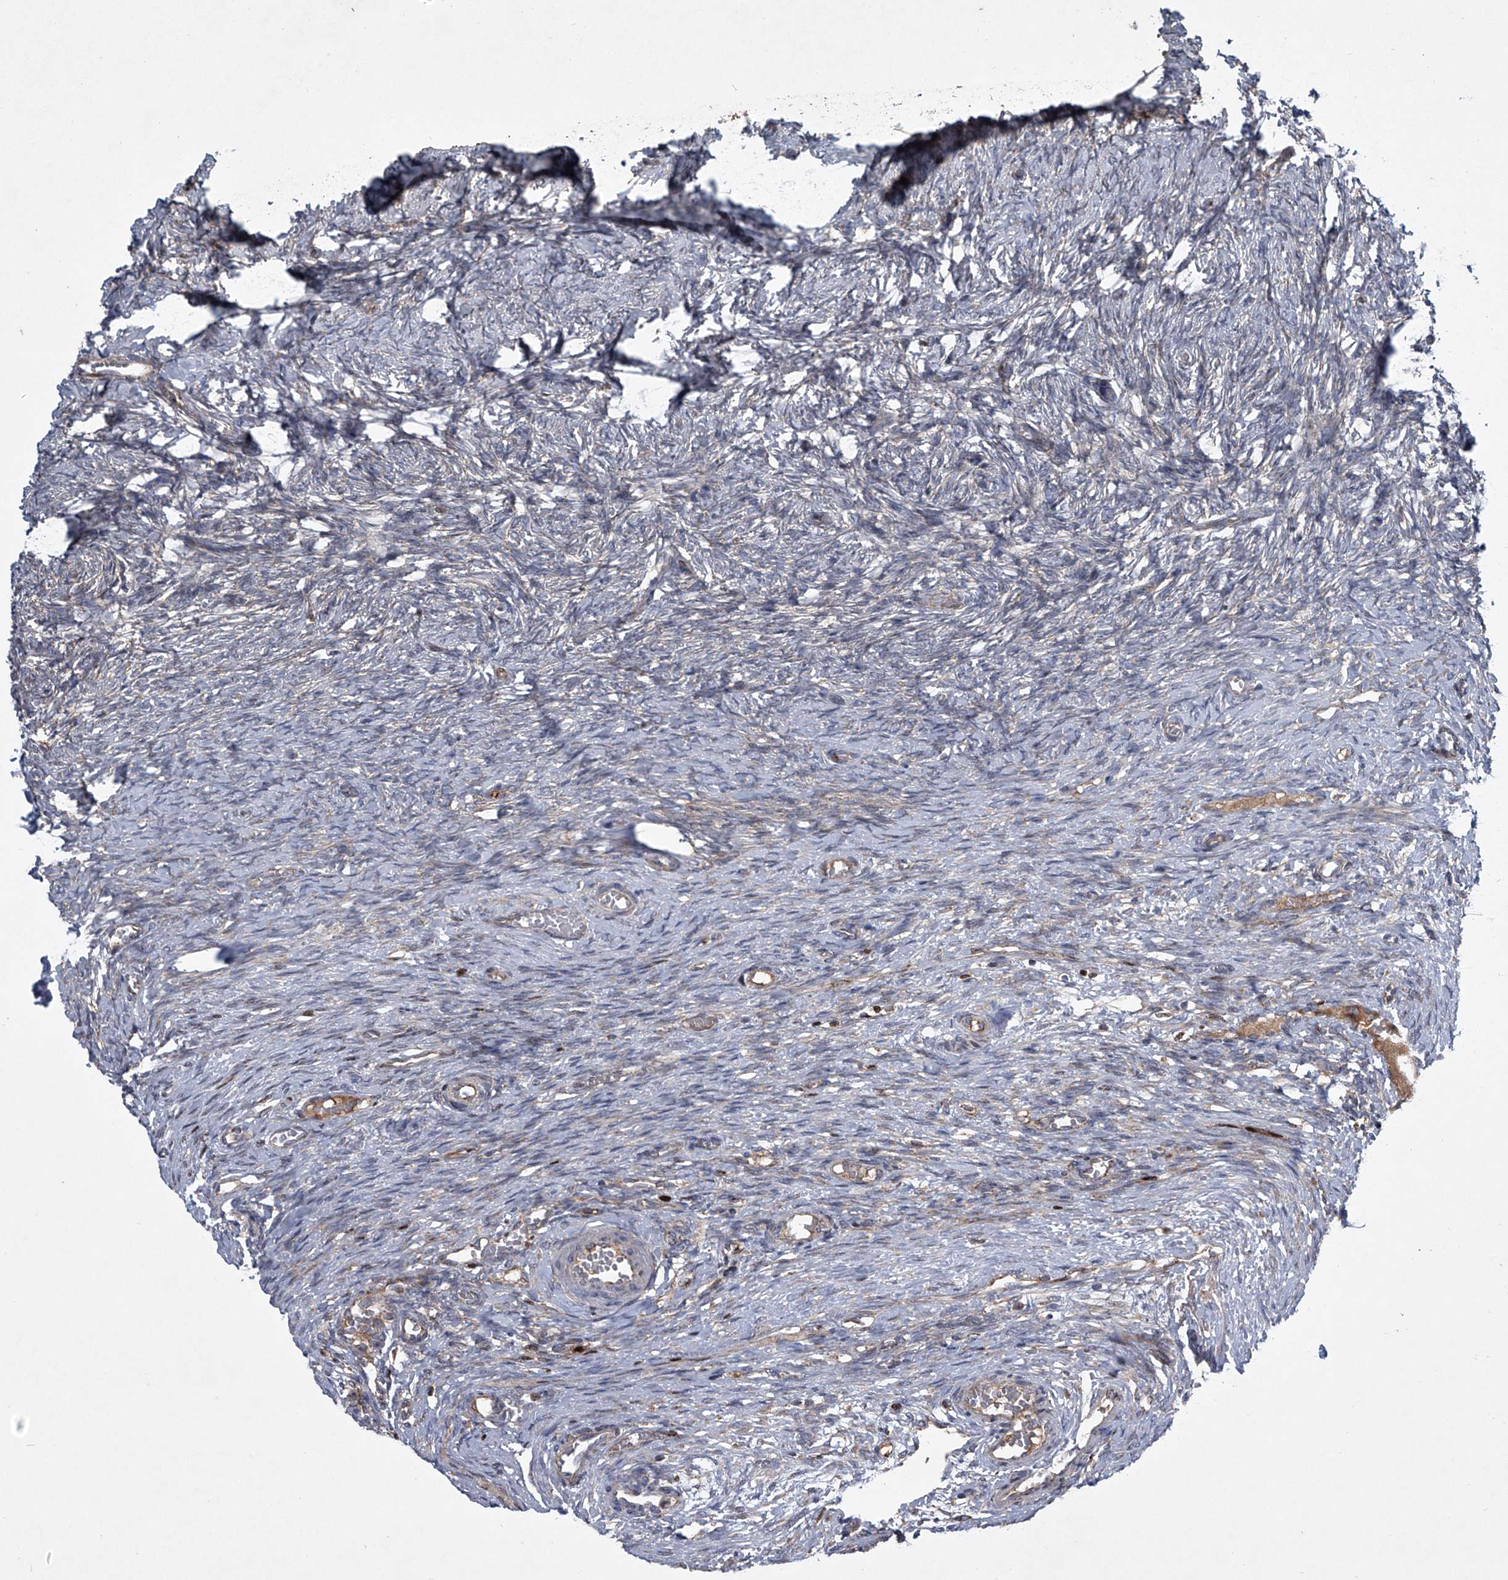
{"staining": {"intensity": "negative", "quantity": "none", "location": "none"}, "tissue": "ovary", "cell_type": "Ovarian stroma cells", "image_type": "normal", "snomed": [{"axis": "morphology", "description": "Adenocarcinoma, NOS"}, {"axis": "topography", "description": "Endometrium"}], "caption": "Immunohistochemical staining of normal ovary shows no significant staining in ovarian stroma cells. (Brightfield microscopy of DAB (3,3'-diaminobenzidine) immunohistochemistry (IHC) at high magnification).", "gene": "STRADA", "patient": {"sex": "female", "age": 32}}